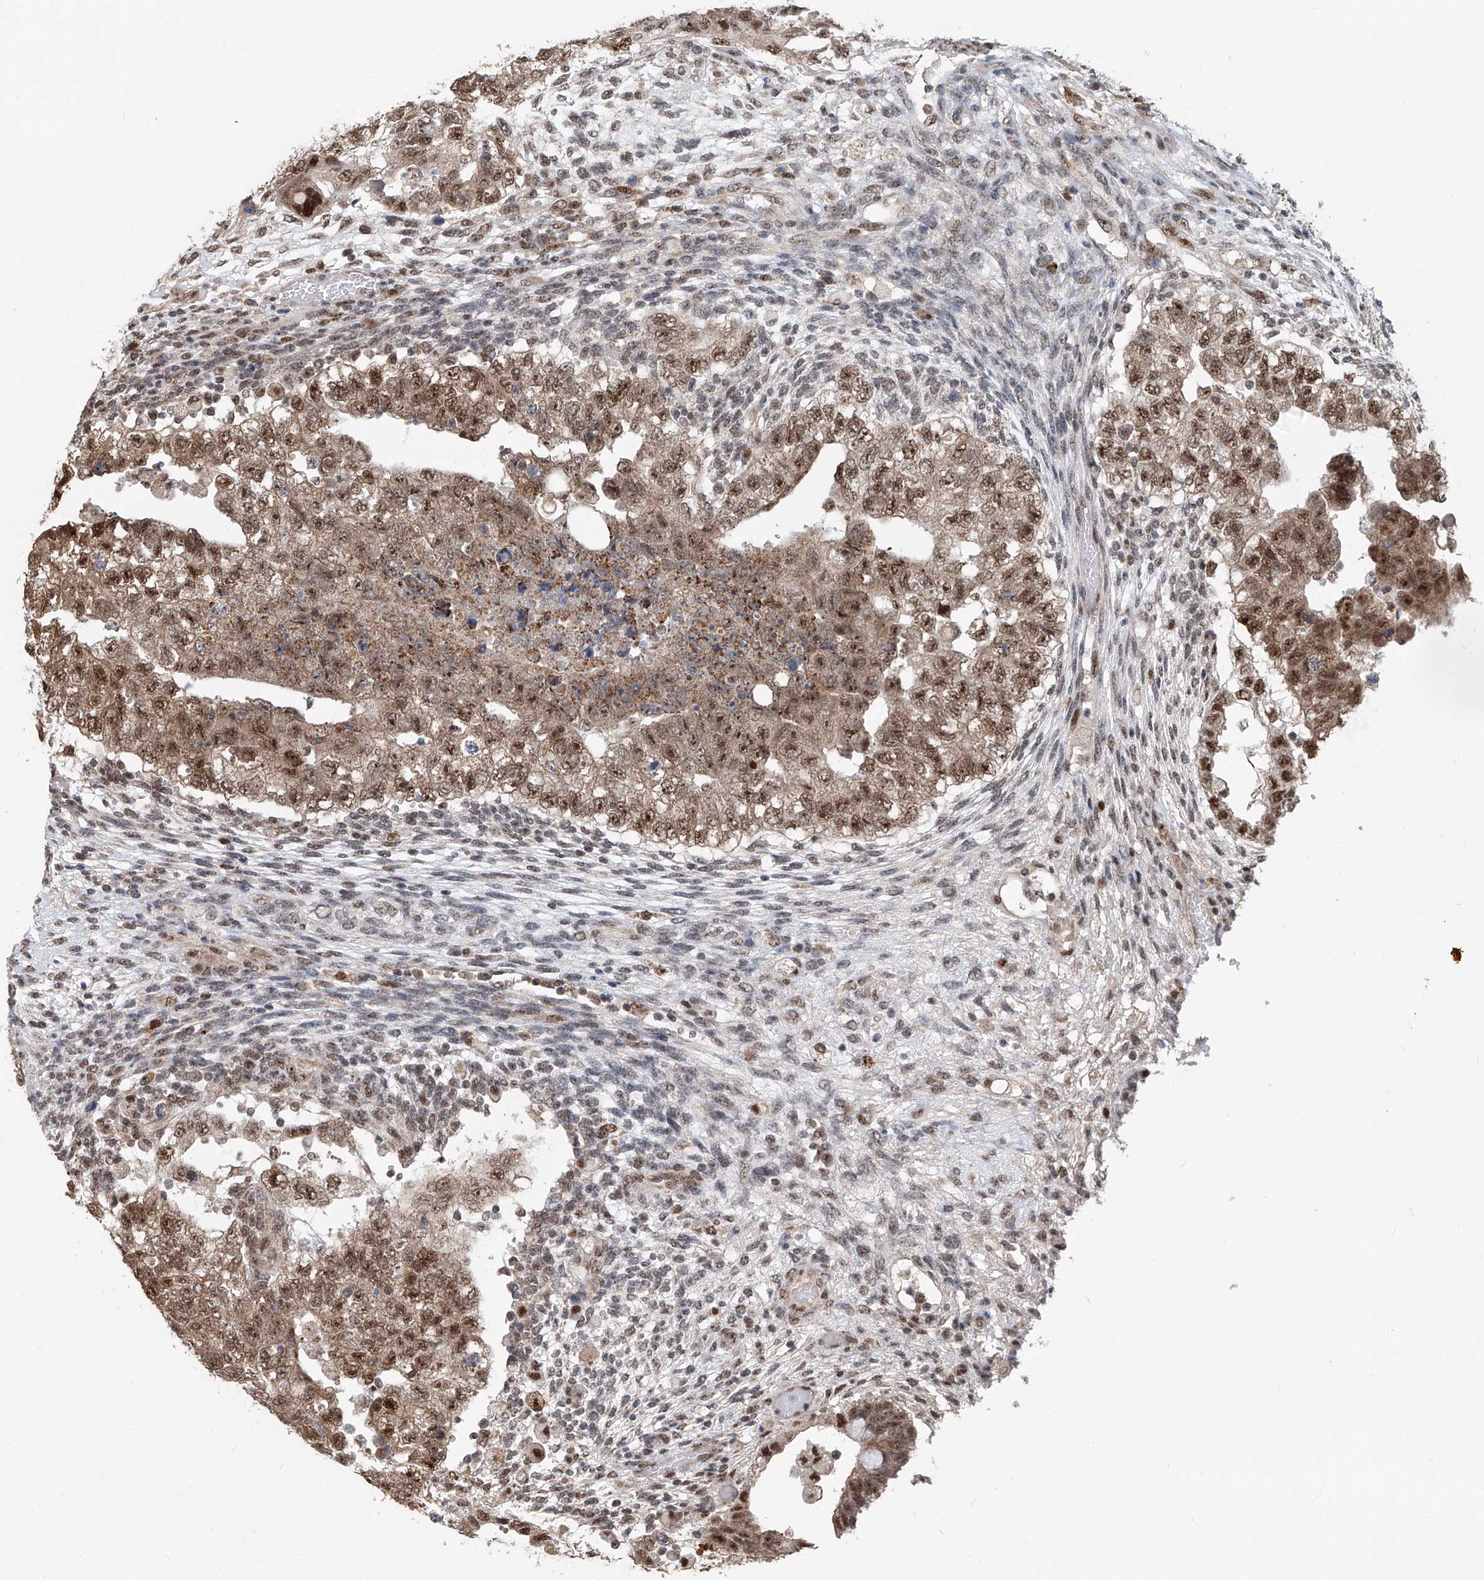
{"staining": {"intensity": "strong", "quantity": ">75%", "location": "cytoplasmic/membranous,nuclear"}, "tissue": "testis cancer", "cell_type": "Tumor cells", "image_type": "cancer", "snomed": [{"axis": "morphology", "description": "Carcinoma, Embryonal, NOS"}, {"axis": "topography", "description": "Testis"}], "caption": "IHC photomicrograph of embryonal carcinoma (testis) stained for a protein (brown), which exhibits high levels of strong cytoplasmic/membranous and nuclear expression in approximately >75% of tumor cells.", "gene": "SDE2", "patient": {"sex": "male", "age": 36}}